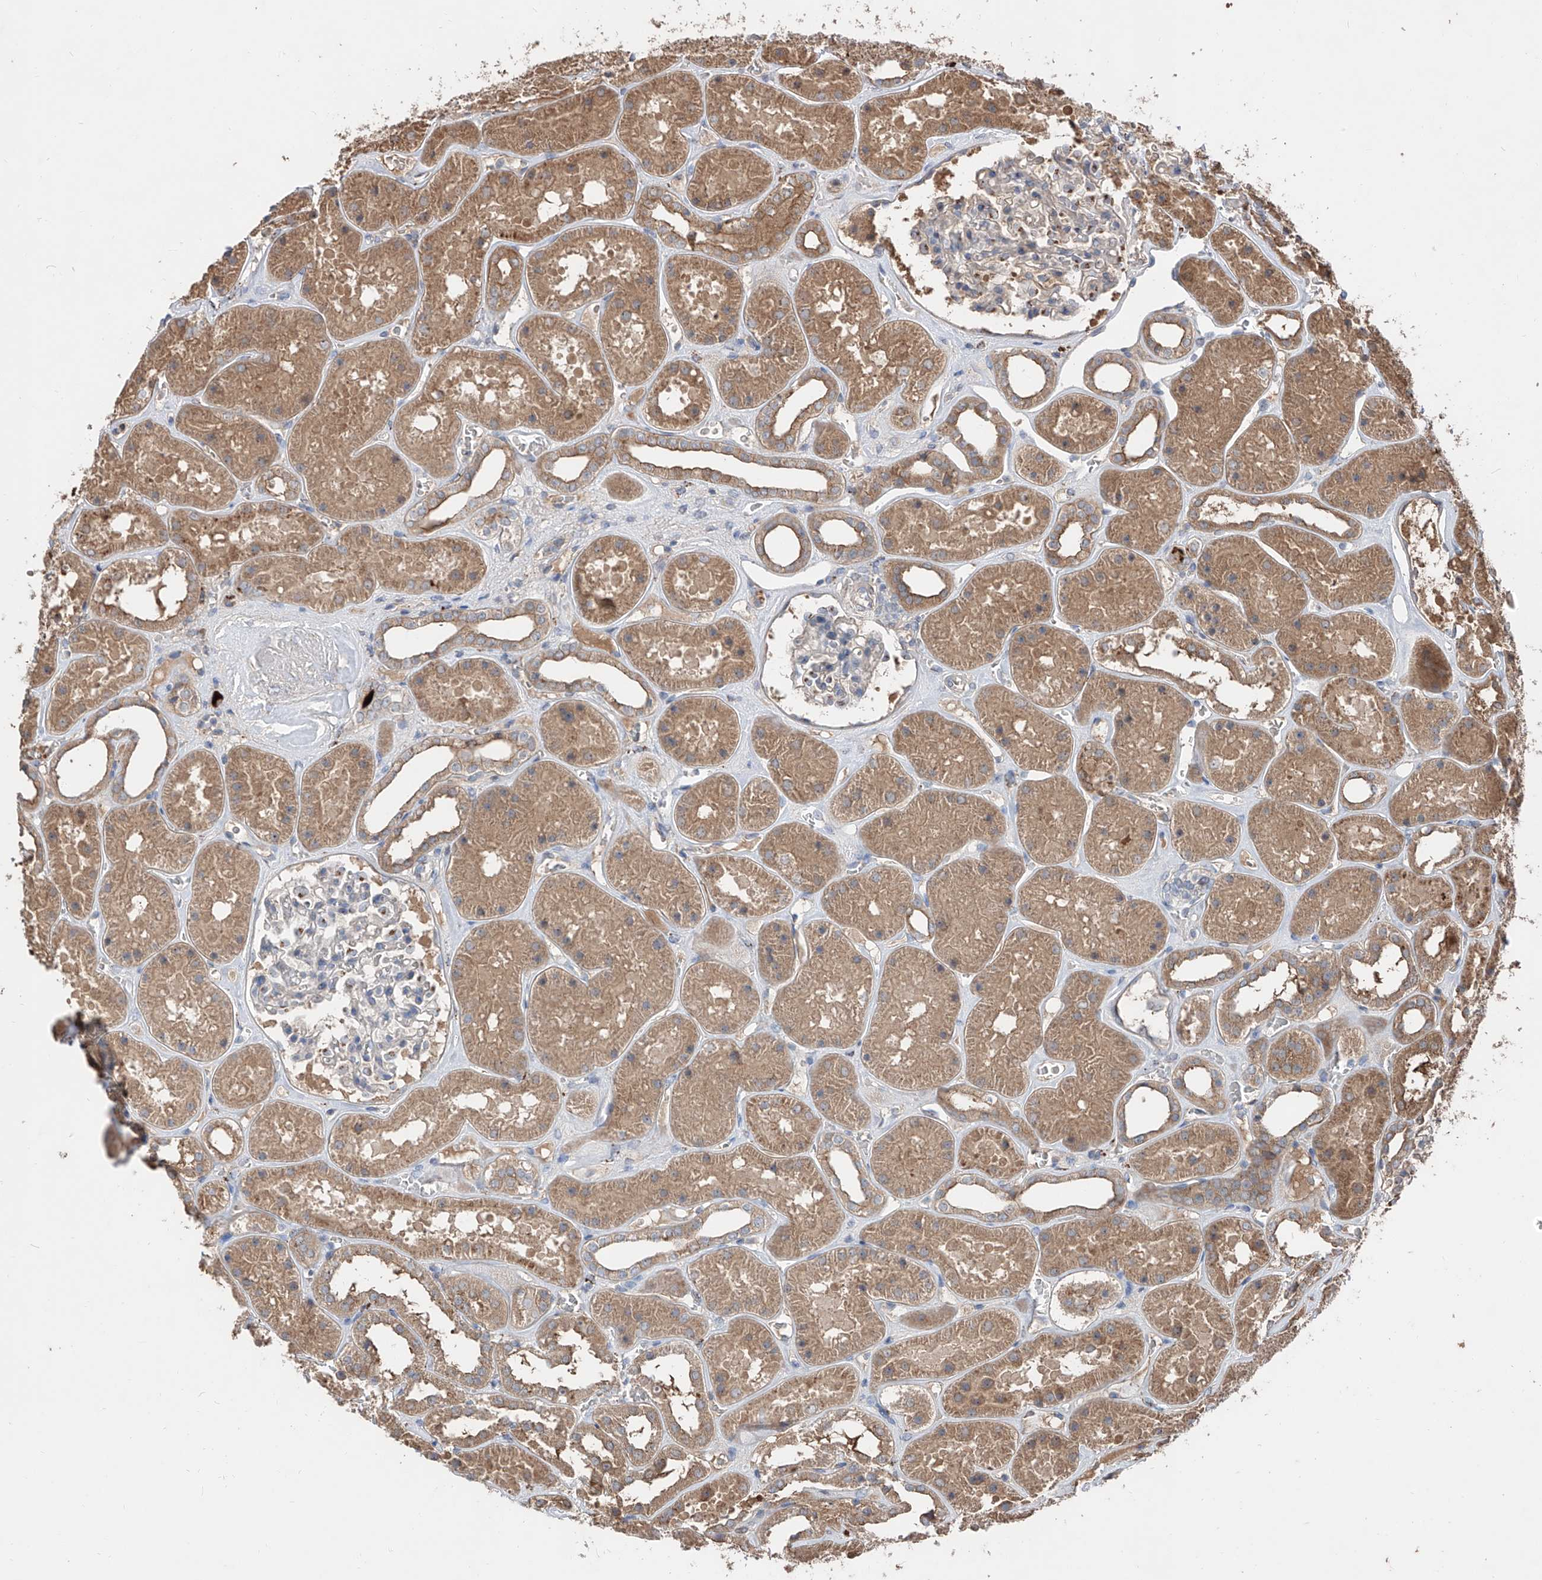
{"staining": {"intensity": "moderate", "quantity": "<25%", "location": "cytoplasmic/membranous"}, "tissue": "kidney", "cell_type": "Cells in glomeruli", "image_type": "normal", "snomed": [{"axis": "morphology", "description": "Normal tissue, NOS"}, {"axis": "topography", "description": "Kidney"}], "caption": "Moderate cytoplasmic/membranous positivity is present in about <25% of cells in glomeruli in unremarkable kidney.", "gene": "EDN1", "patient": {"sex": "female", "age": 41}}